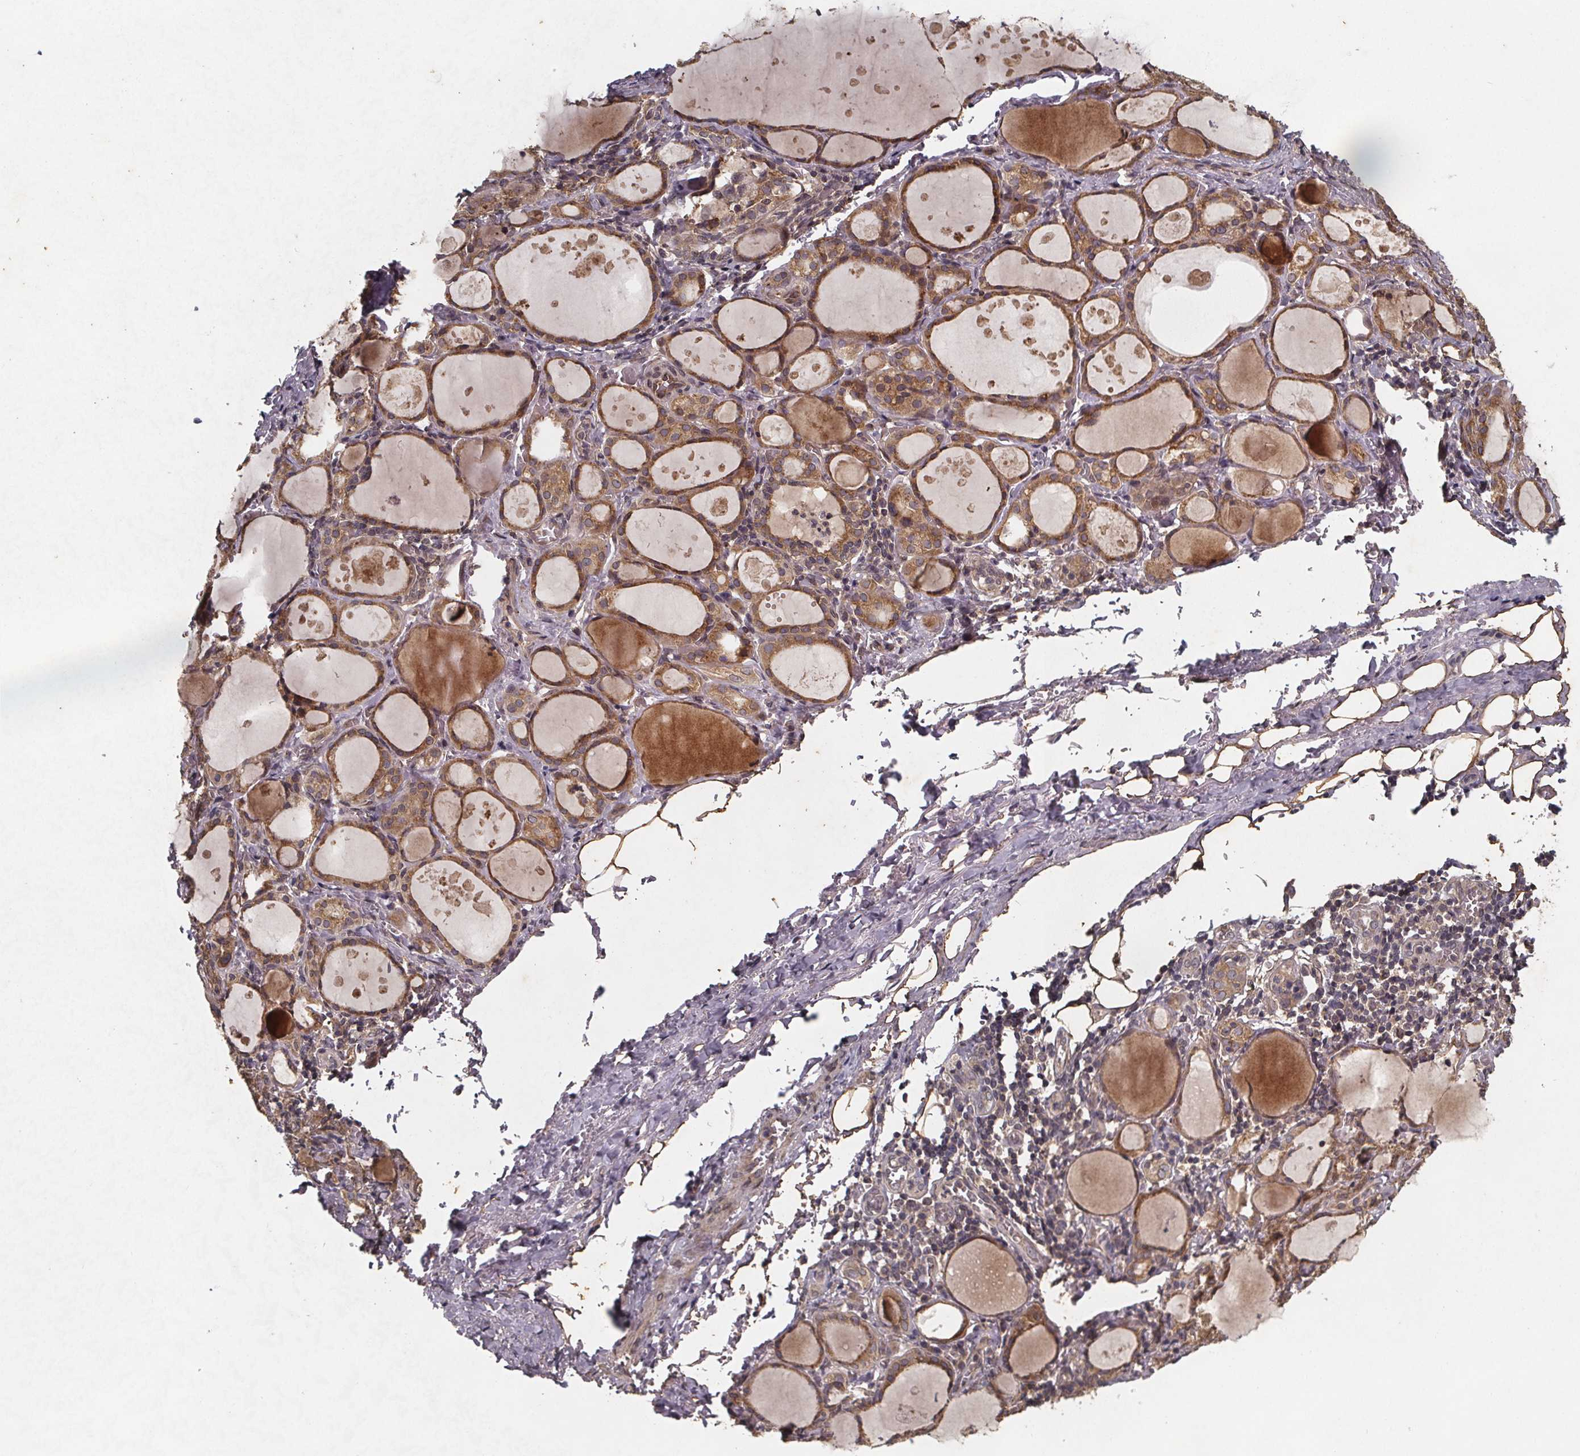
{"staining": {"intensity": "moderate", "quantity": ">75%", "location": "cytoplasmic/membranous"}, "tissue": "thyroid gland", "cell_type": "Glandular cells", "image_type": "normal", "snomed": [{"axis": "morphology", "description": "Normal tissue, NOS"}, {"axis": "topography", "description": "Thyroid gland"}], "caption": "High-power microscopy captured an immunohistochemistry (IHC) photomicrograph of normal thyroid gland, revealing moderate cytoplasmic/membranous positivity in about >75% of glandular cells. Nuclei are stained in blue.", "gene": "PIERCE2", "patient": {"sex": "male", "age": 68}}